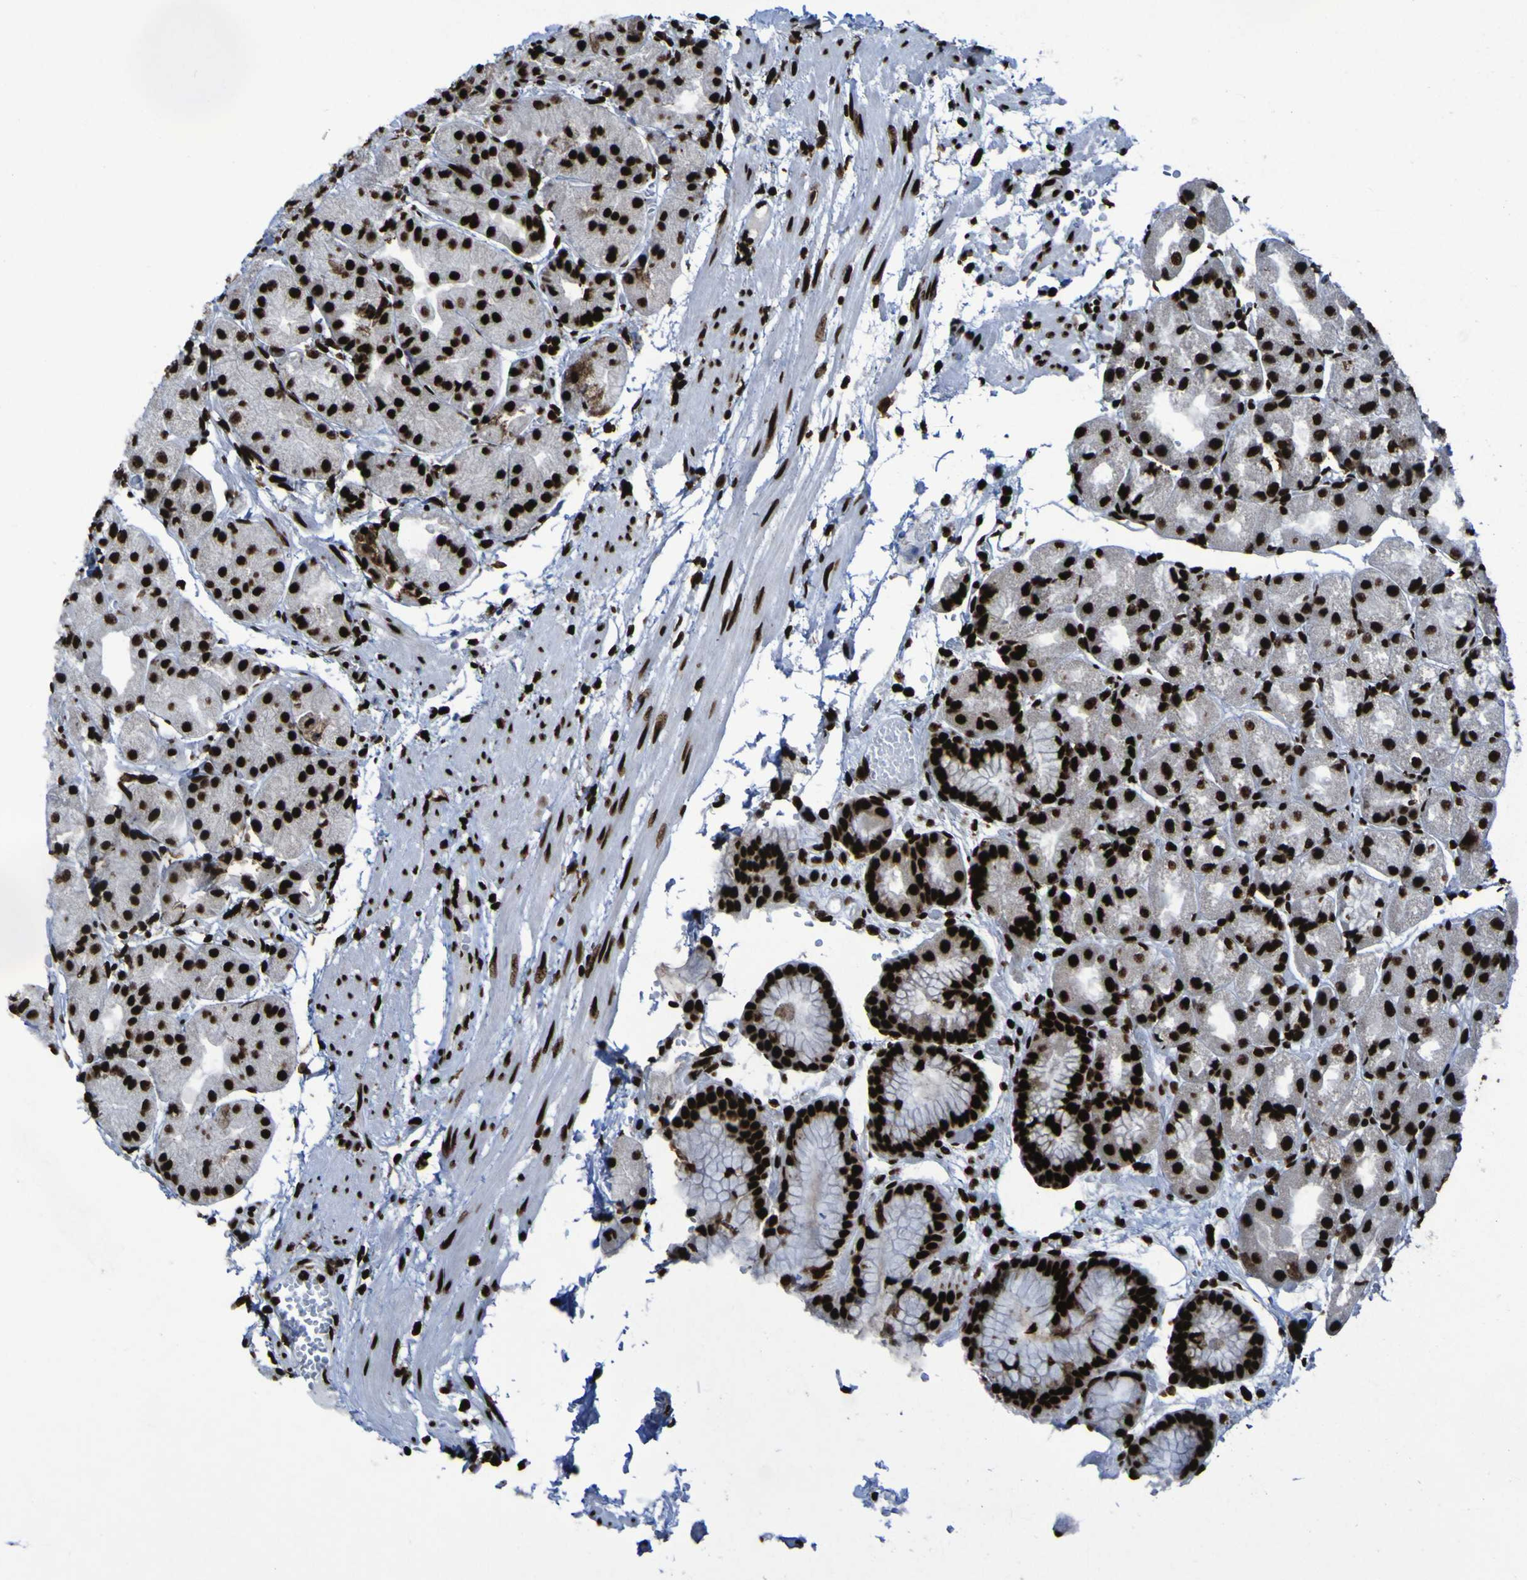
{"staining": {"intensity": "strong", "quantity": ">75%", "location": "nuclear"}, "tissue": "stomach", "cell_type": "Glandular cells", "image_type": "normal", "snomed": [{"axis": "morphology", "description": "Normal tissue, NOS"}, {"axis": "topography", "description": "Stomach, upper"}], "caption": "Normal stomach was stained to show a protein in brown. There is high levels of strong nuclear positivity in about >75% of glandular cells. Ihc stains the protein in brown and the nuclei are stained blue.", "gene": "NPM1", "patient": {"sex": "male", "age": 72}}